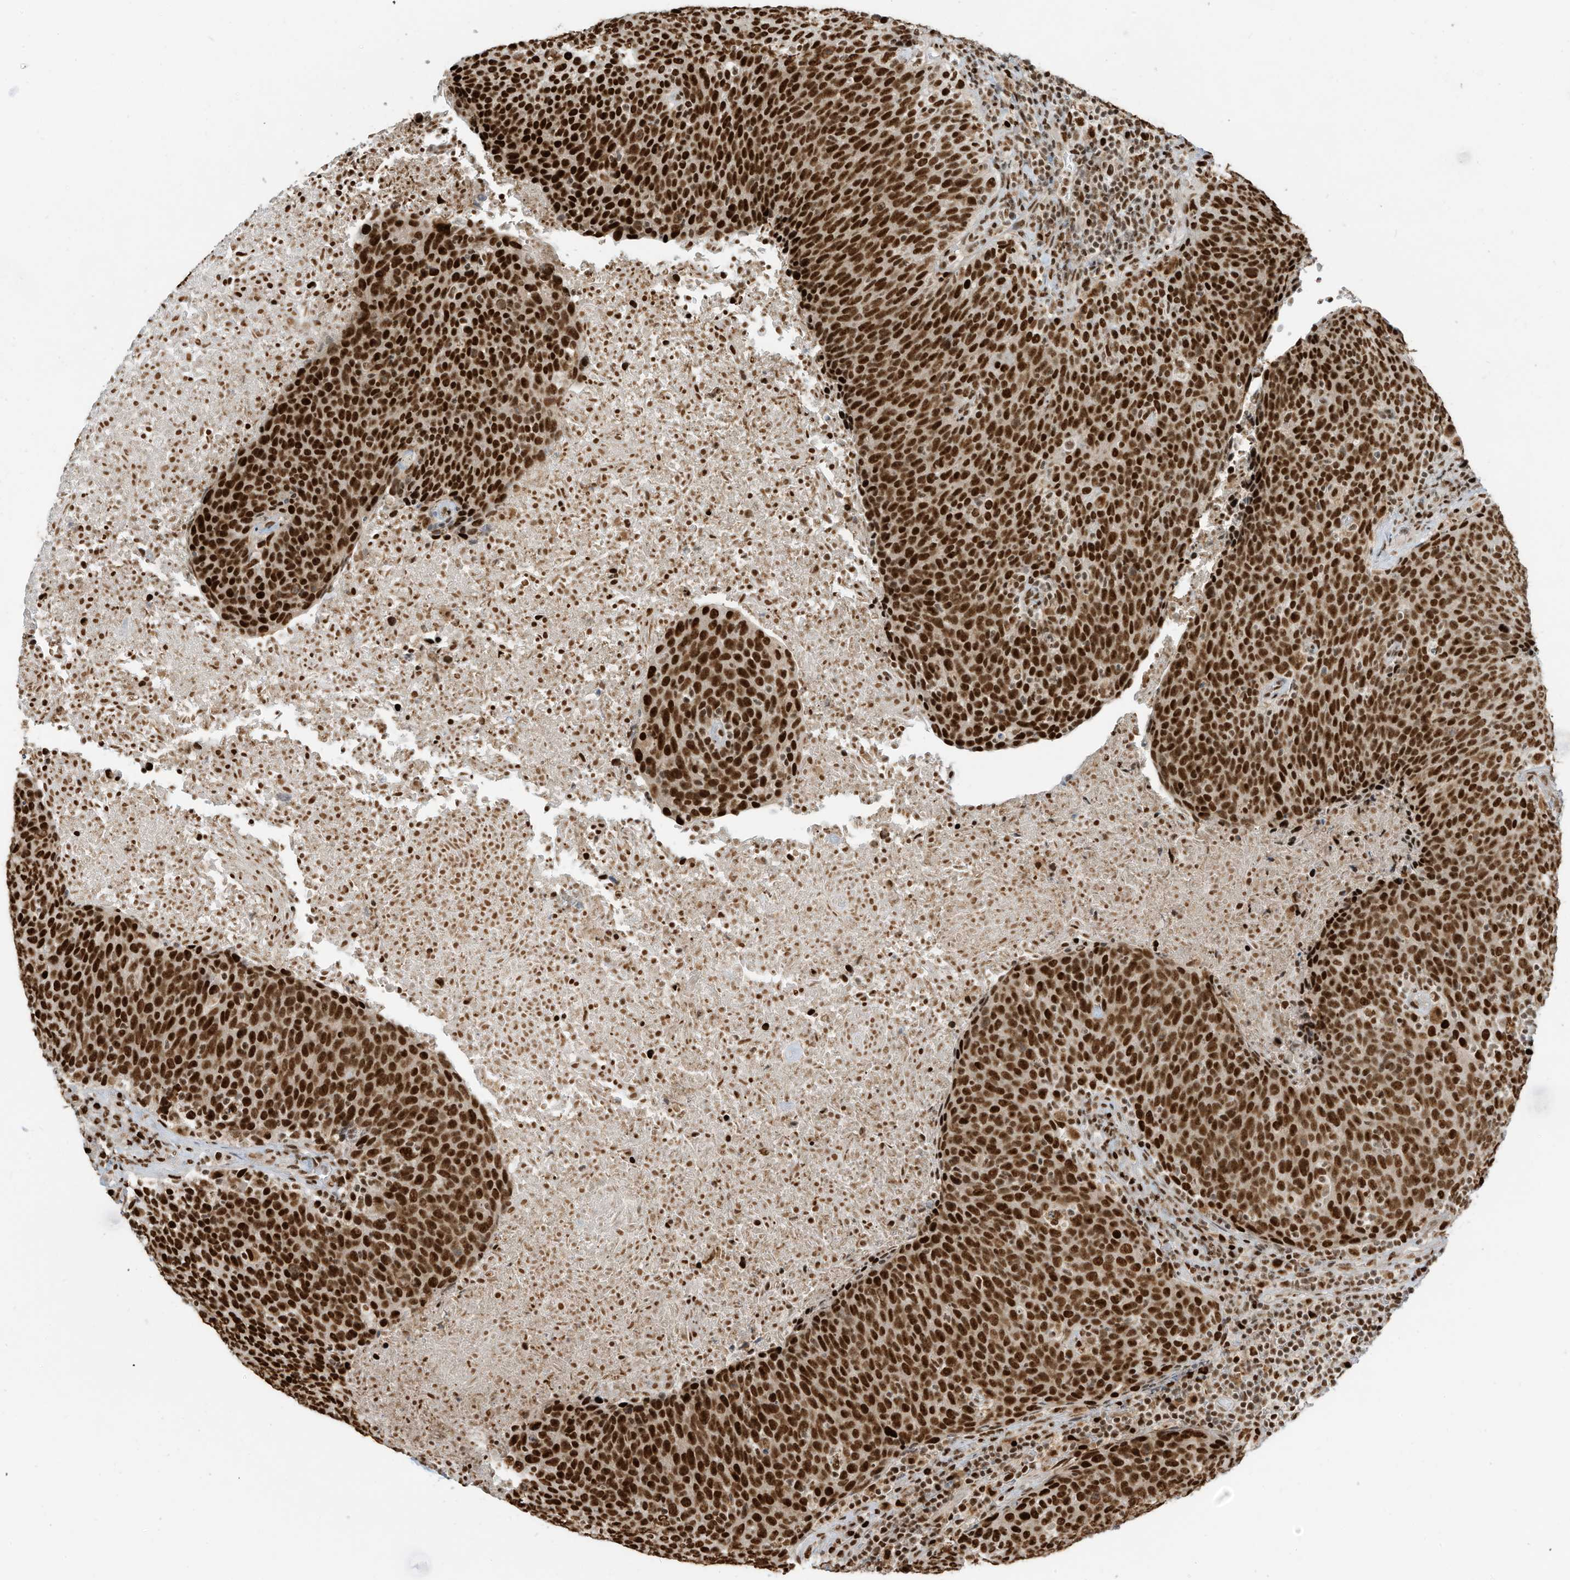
{"staining": {"intensity": "strong", "quantity": ">75%", "location": "nuclear"}, "tissue": "head and neck cancer", "cell_type": "Tumor cells", "image_type": "cancer", "snomed": [{"axis": "morphology", "description": "Squamous cell carcinoma, NOS"}, {"axis": "morphology", "description": "Squamous cell carcinoma, metastatic, NOS"}, {"axis": "topography", "description": "Lymph node"}, {"axis": "topography", "description": "Head-Neck"}], "caption": "Protein staining of head and neck cancer tissue displays strong nuclear staining in approximately >75% of tumor cells.", "gene": "SAMD15", "patient": {"sex": "male", "age": 62}}